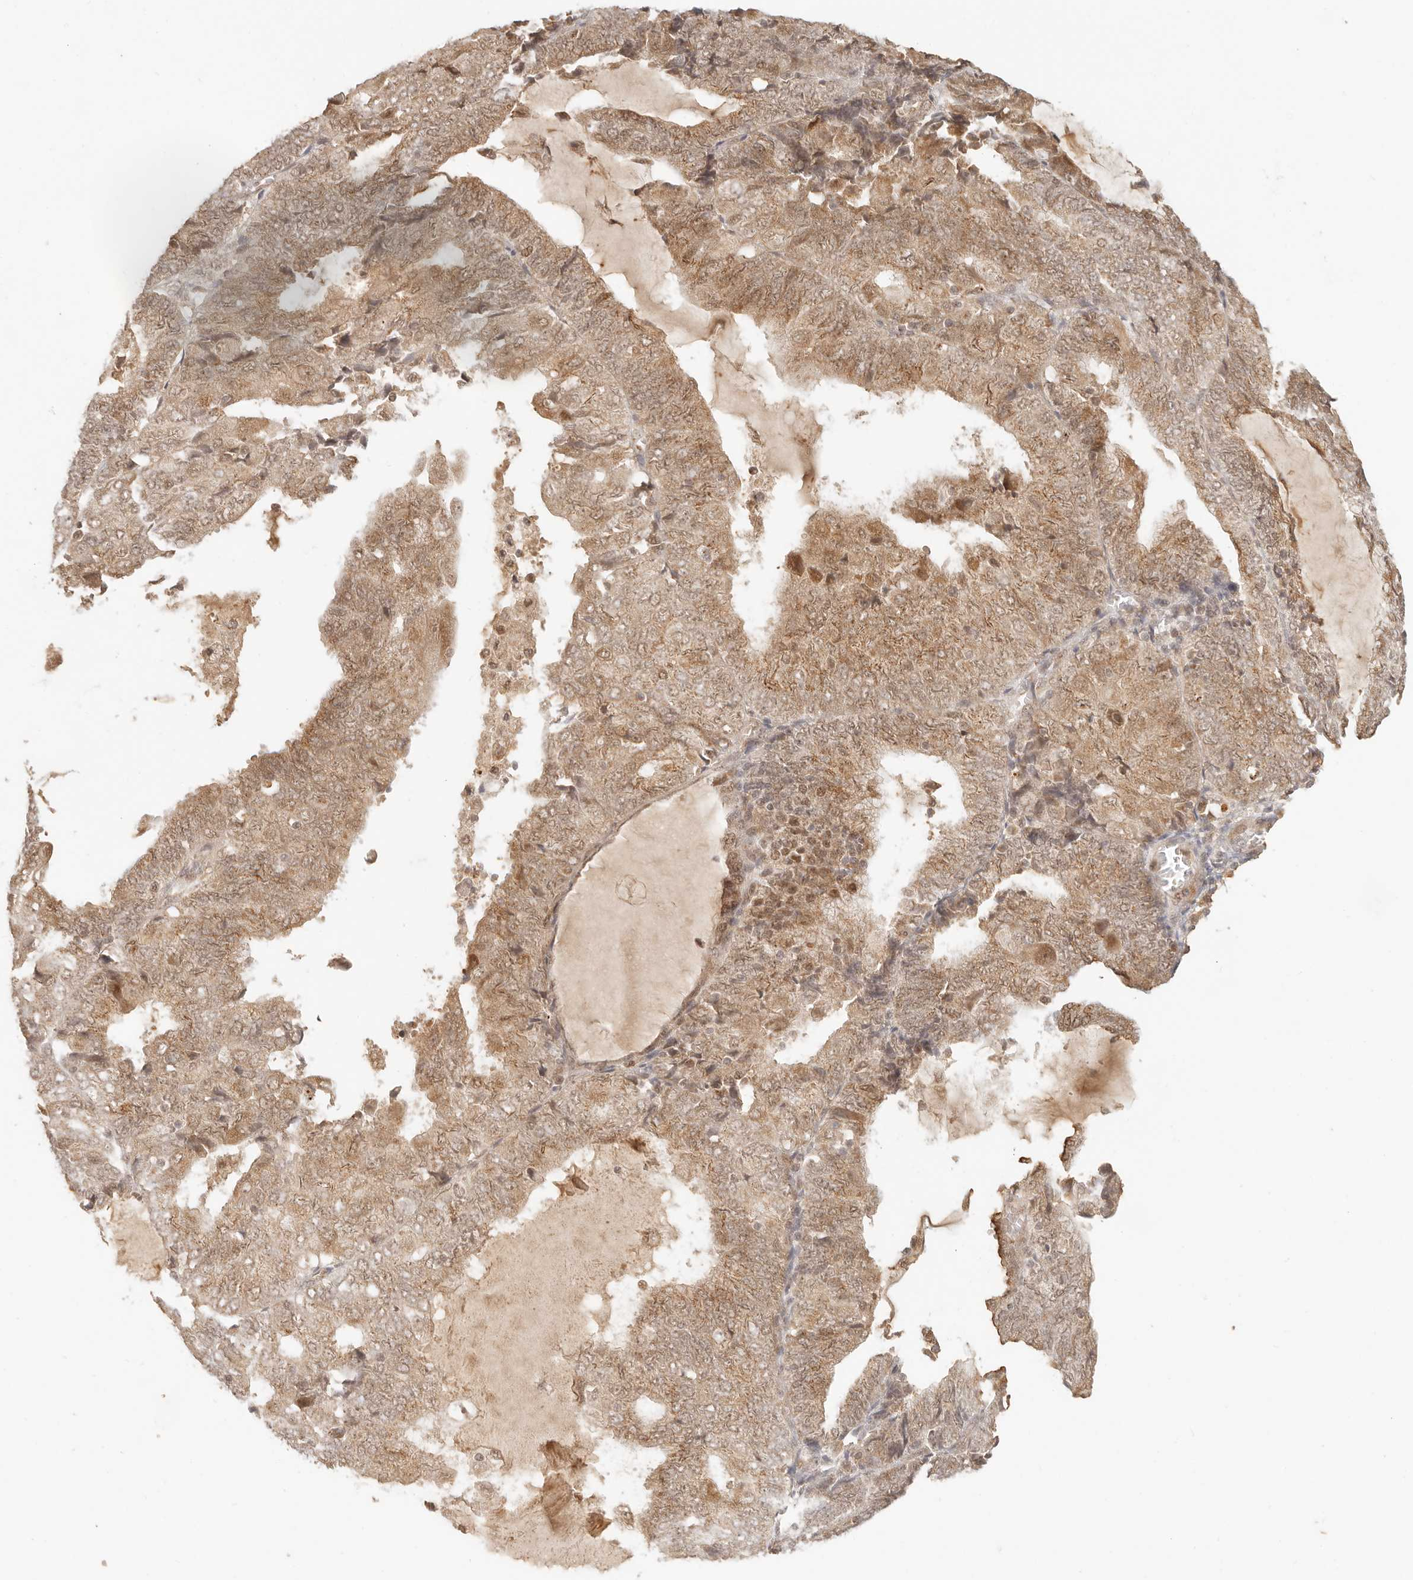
{"staining": {"intensity": "moderate", "quantity": ">75%", "location": "cytoplasmic/membranous,nuclear"}, "tissue": "endometrial cancer", "cell_type": "Tumor cells", "image_type": "cancer", "snomed": [{"axis": "morphology", "description": "Adenocarcinoma, NOS"}, {"axis": "topography", "description": "Endometrium"}], "caption": "DAB immunohistochemical staining of human endometrial adenocarcinoma exhibits moderate cytoplasmic/membranous and nuclear protein expression in approximately >75% of tumor cells.", "gene": "INTS11", "patient": {"sex": "female", "age": 81}}